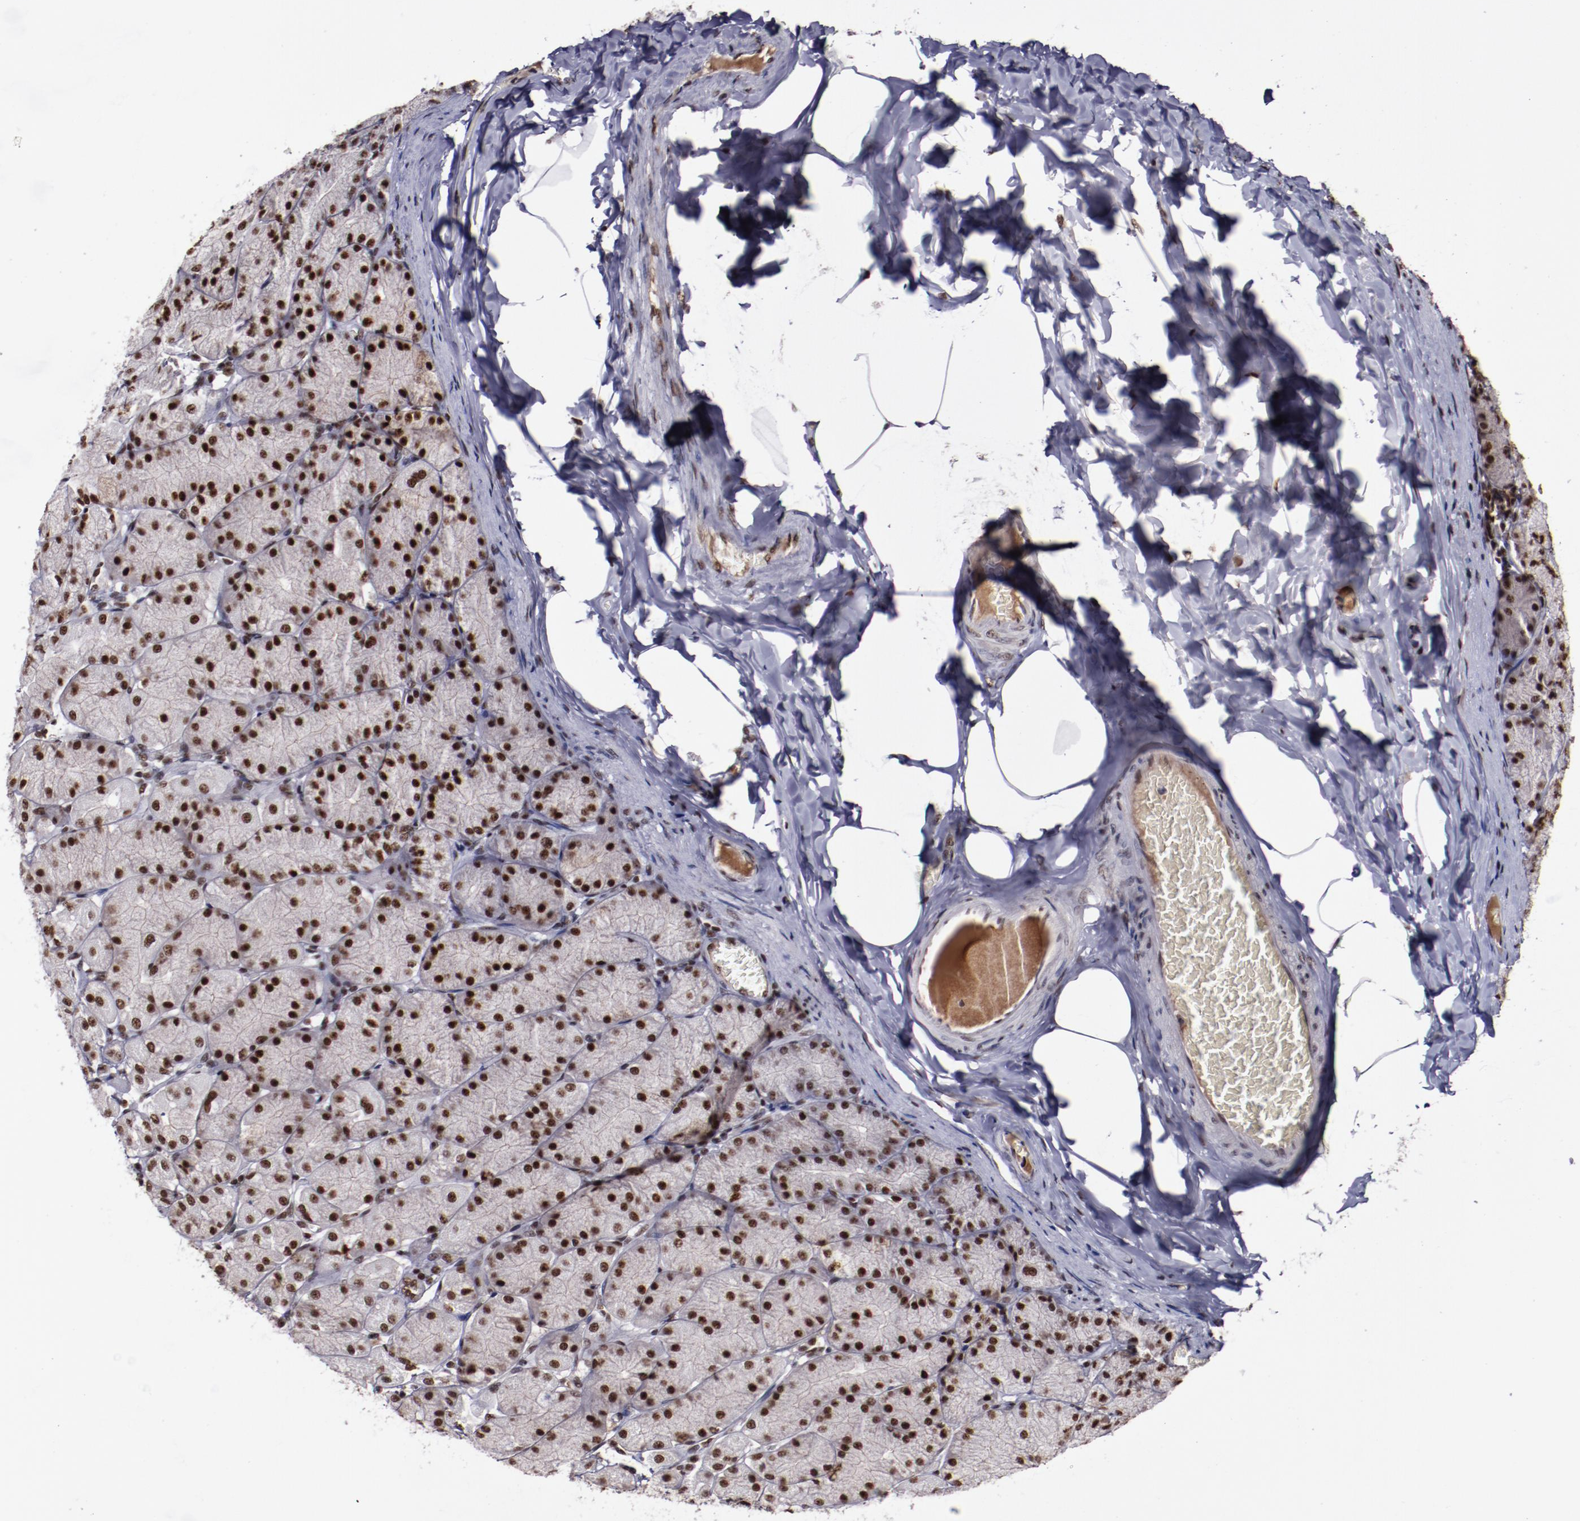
{"staining": {"intensity": "strong", "quantity": ">75%", "location": "nuclear"}, "tissue": "stomach", "cell_type": "Glandular cells", "image_type": "normal", "snomed": [{"axis": "morphology", "description": "Normal tissue, NOS"}, {"axis": "topography", "description": "Stomach, upper"}], "caption": "Brown immunohistochemical staining in normal stomach shows strong nuclear positivity in about >75% of glandular cells.", "gene": "ERH", "patient": {"sex": "female", "age": 56}}